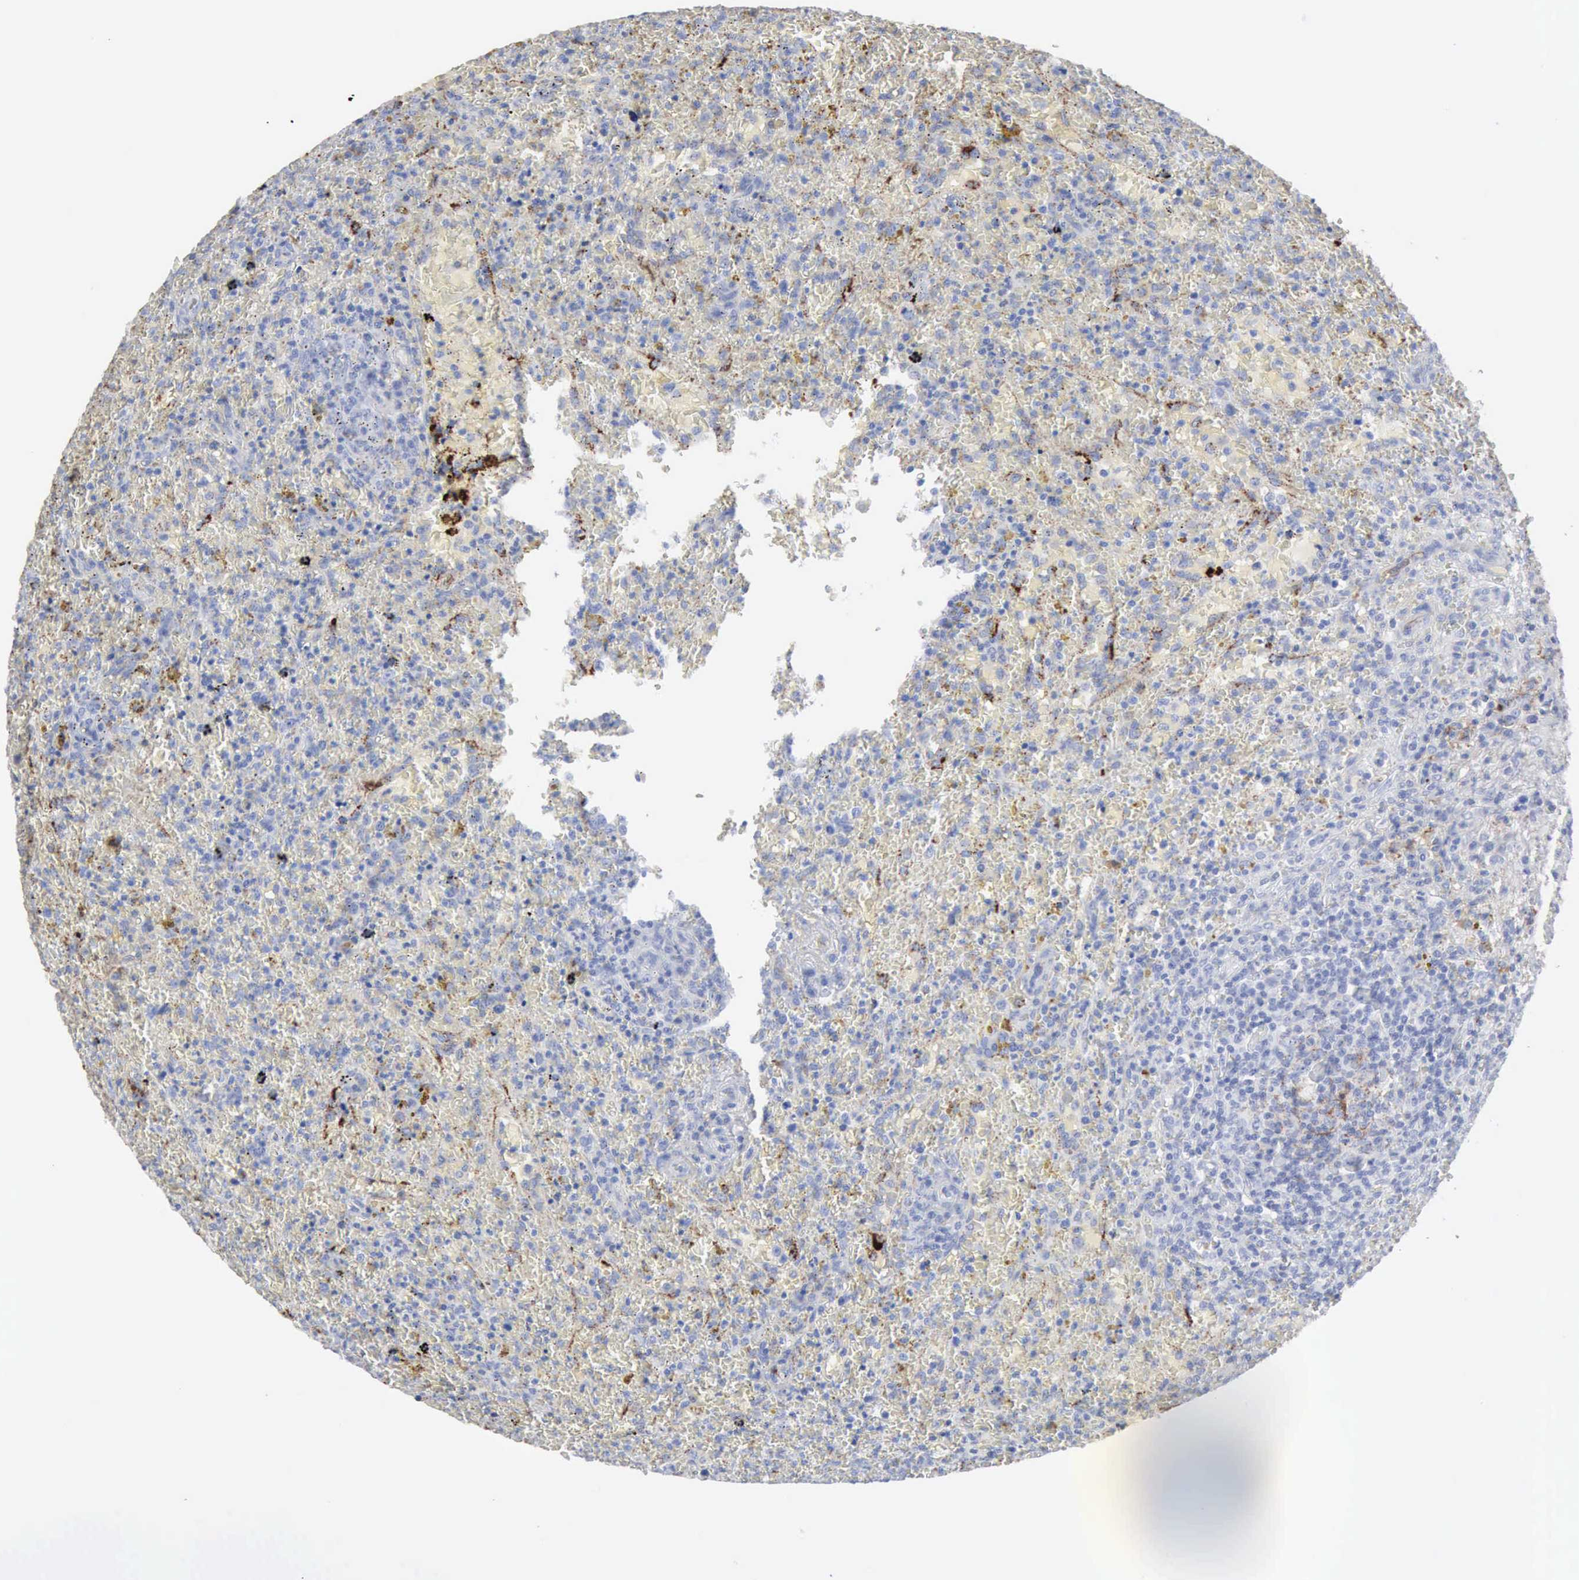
{"staining": {"intensity": "negative", "quantity": "none", "location": "none"}, "tissue": "lymphoma", "cell_type": "Tumor cells", "image_type": "cancer", "snomed": [{"axis": "morphology", "description": "Malignant lymphoma, non-Hodgkin's type, High grade"}, {"axis": "topography", "description": "Spleen"}, {"axis": "topography", "description": "Lymph node"}], "caption": "High magnification brightfield microscopy of lymphoma stained with DAB (brown) and counterstained with hematoxylin (blue): tumor cells show no significant expression.", "gene": "C4BPA", "patient": {"sex": "female", "age": 70}}